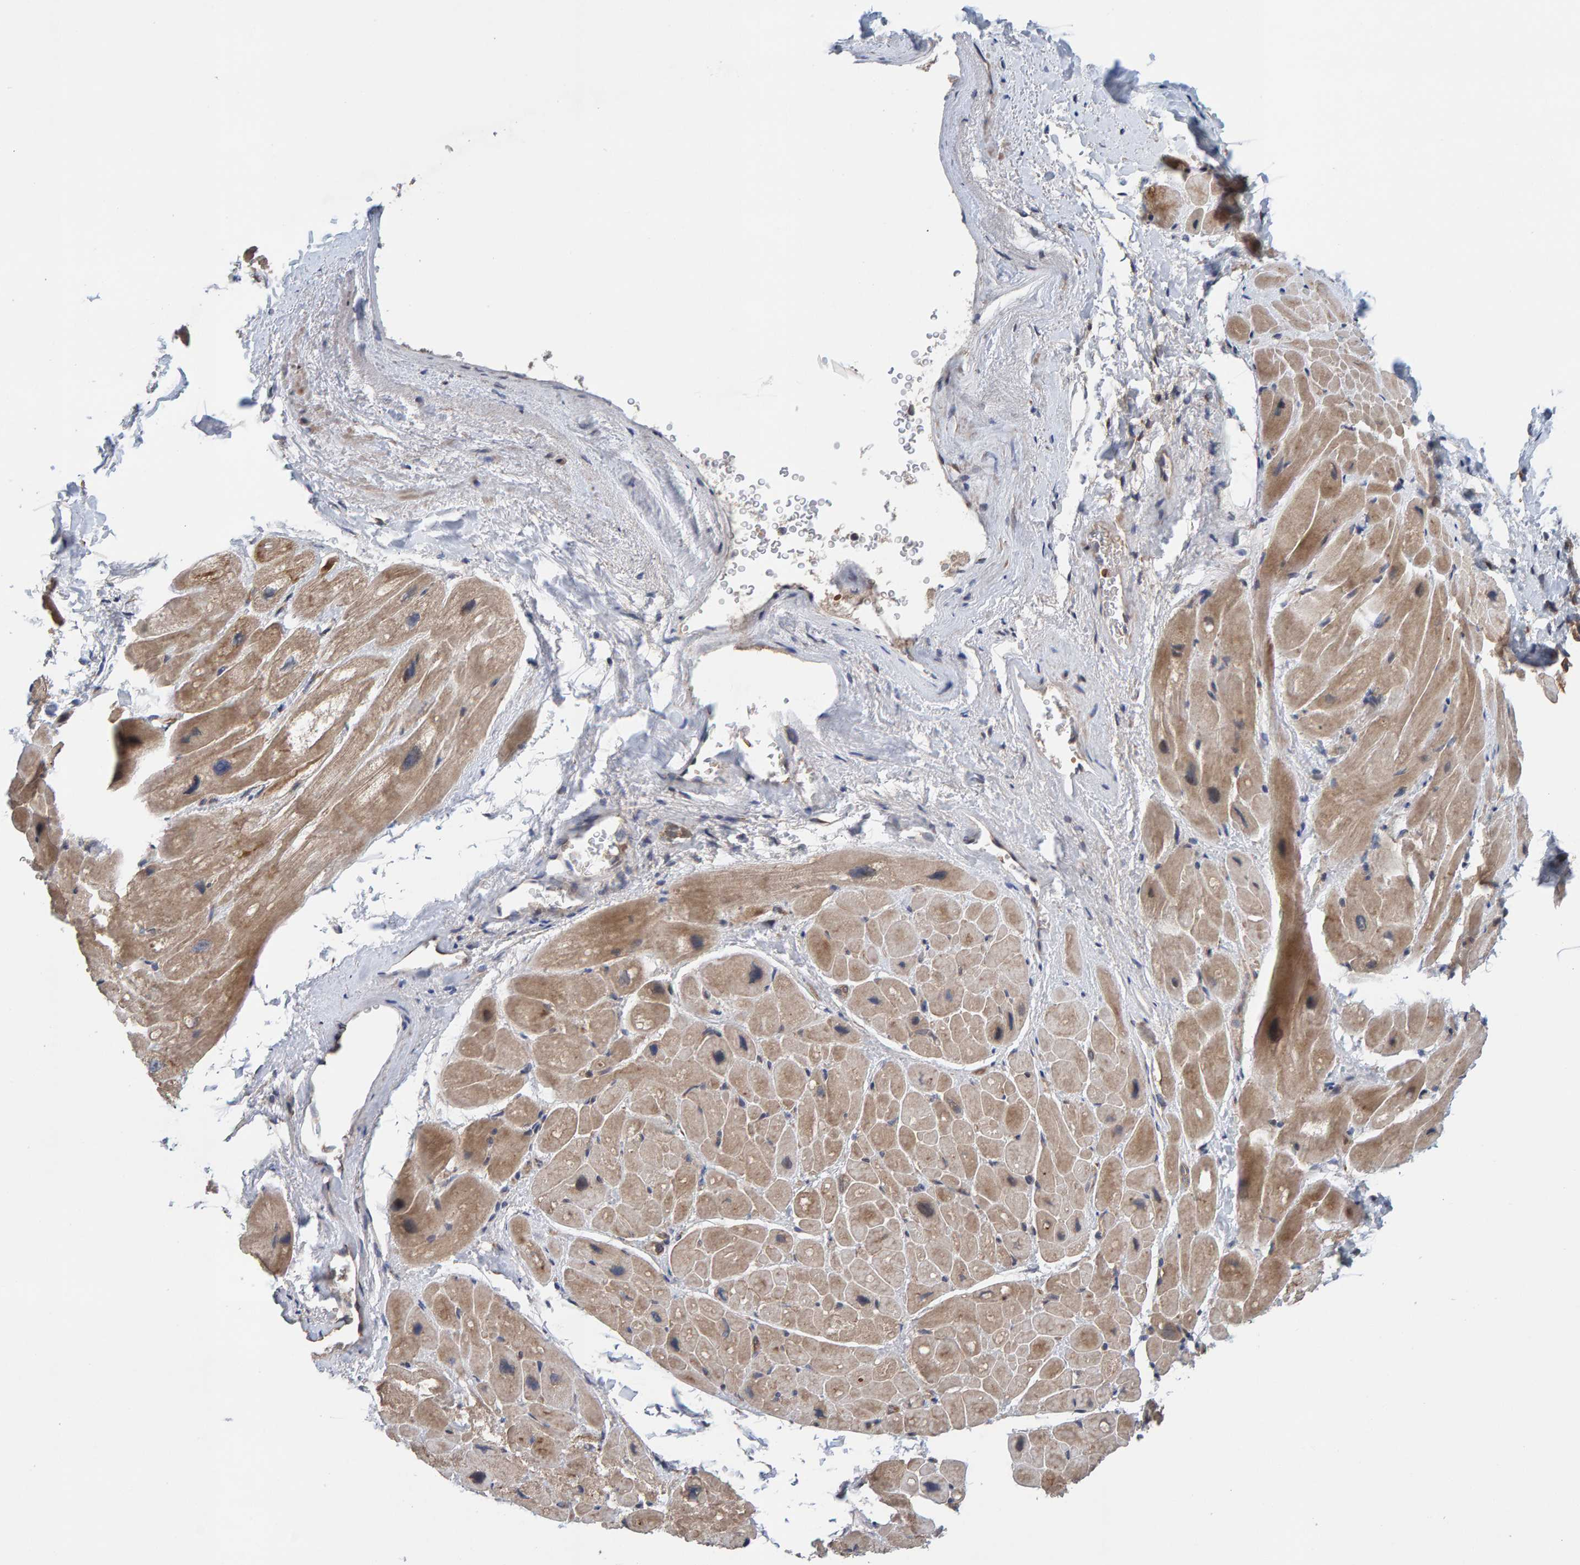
{"staining": {"intensity": "moderate", "quantity": ">75%", "location": "cytoplasmic/membranous"}, "tissue": "heart muscle", "cell_type": "Cardiomyocytes", "image_type": "normal", "snomed": [{"axis": "morphology", "description": "Normal tissue, NOS"}, {"axis": "topography", "description": "Heart"}], "caption": "Human heart muscle stained with a brown dye displays moderate cytoplasmic/membranous positive staining in approximately >75% of cardiomyocytes.", "gene": "LRSAM1", "patient": {"sex": "male", "age": 49}}